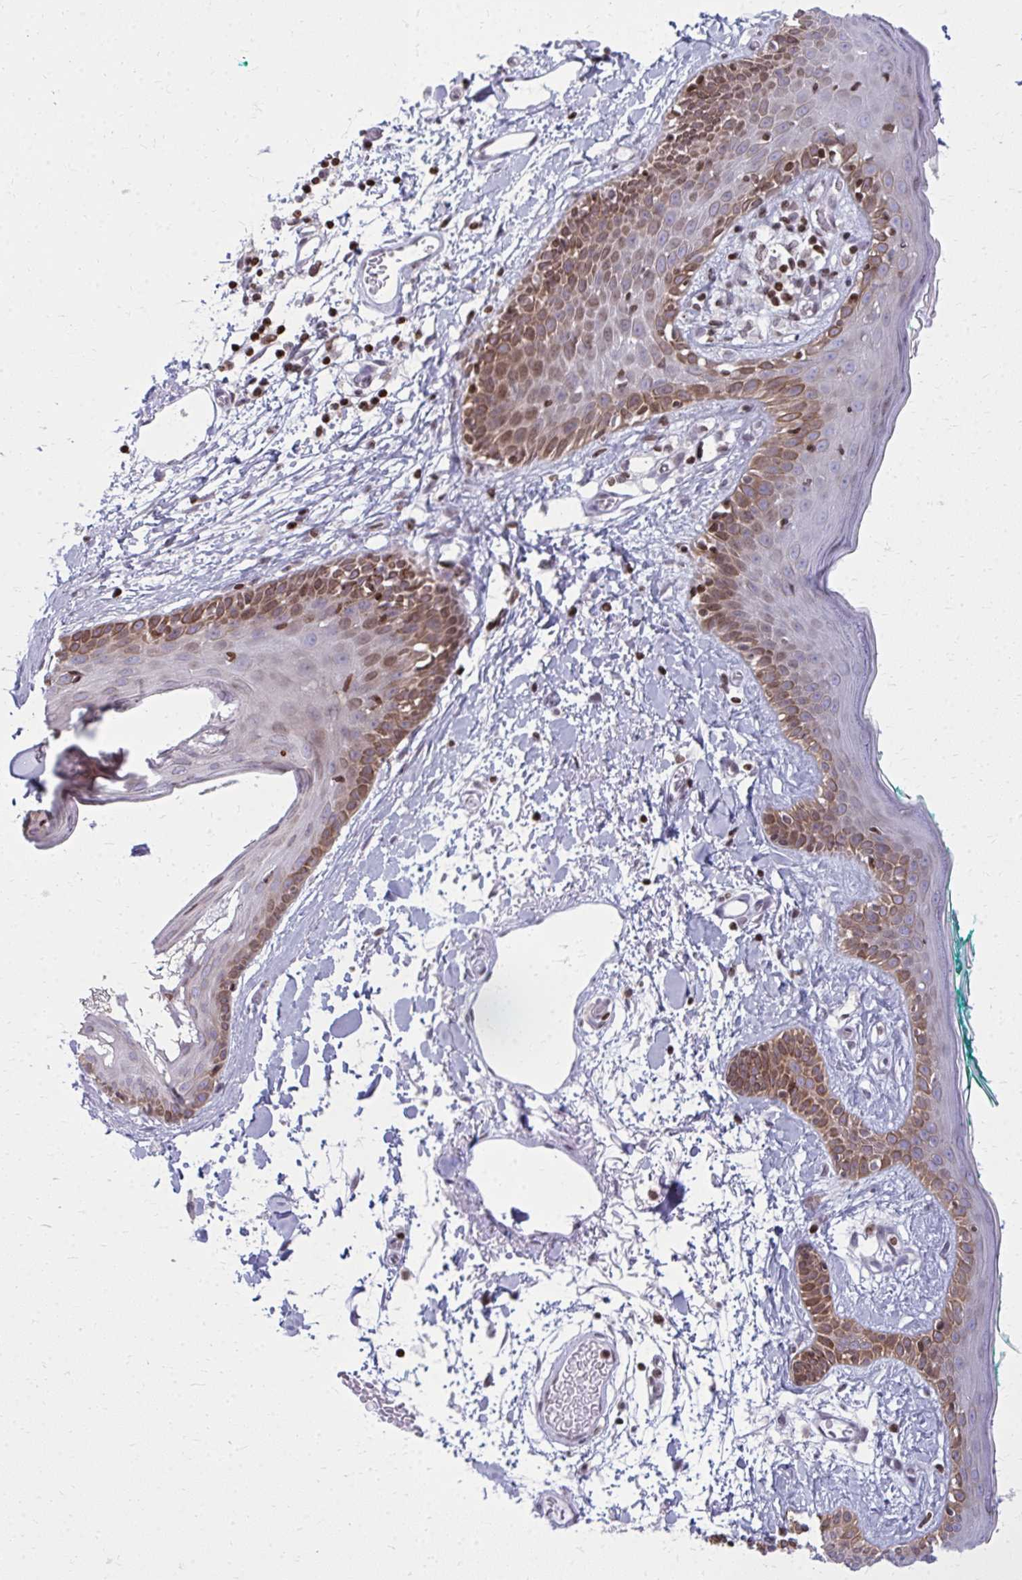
{"staining": {"intensity": "negative", "quantity": "none", "location": "none"}, "tissue": "skin", "cell_type": "Fibroblasts", "image_type": "normal", "snomed": [{"axis": "morphology", "description": "Normal tissue, NOS"}, {"axis": "topography", "description": "Skin"}], "caption": "This image is of benign skin stained with immunohistochemistry to label a protein in brown with the nuclei are counter-stained blue. There is no expression in fibroblasts.", "gene": "AP5M1", "patient": {"sex": "male", "age": 79}}